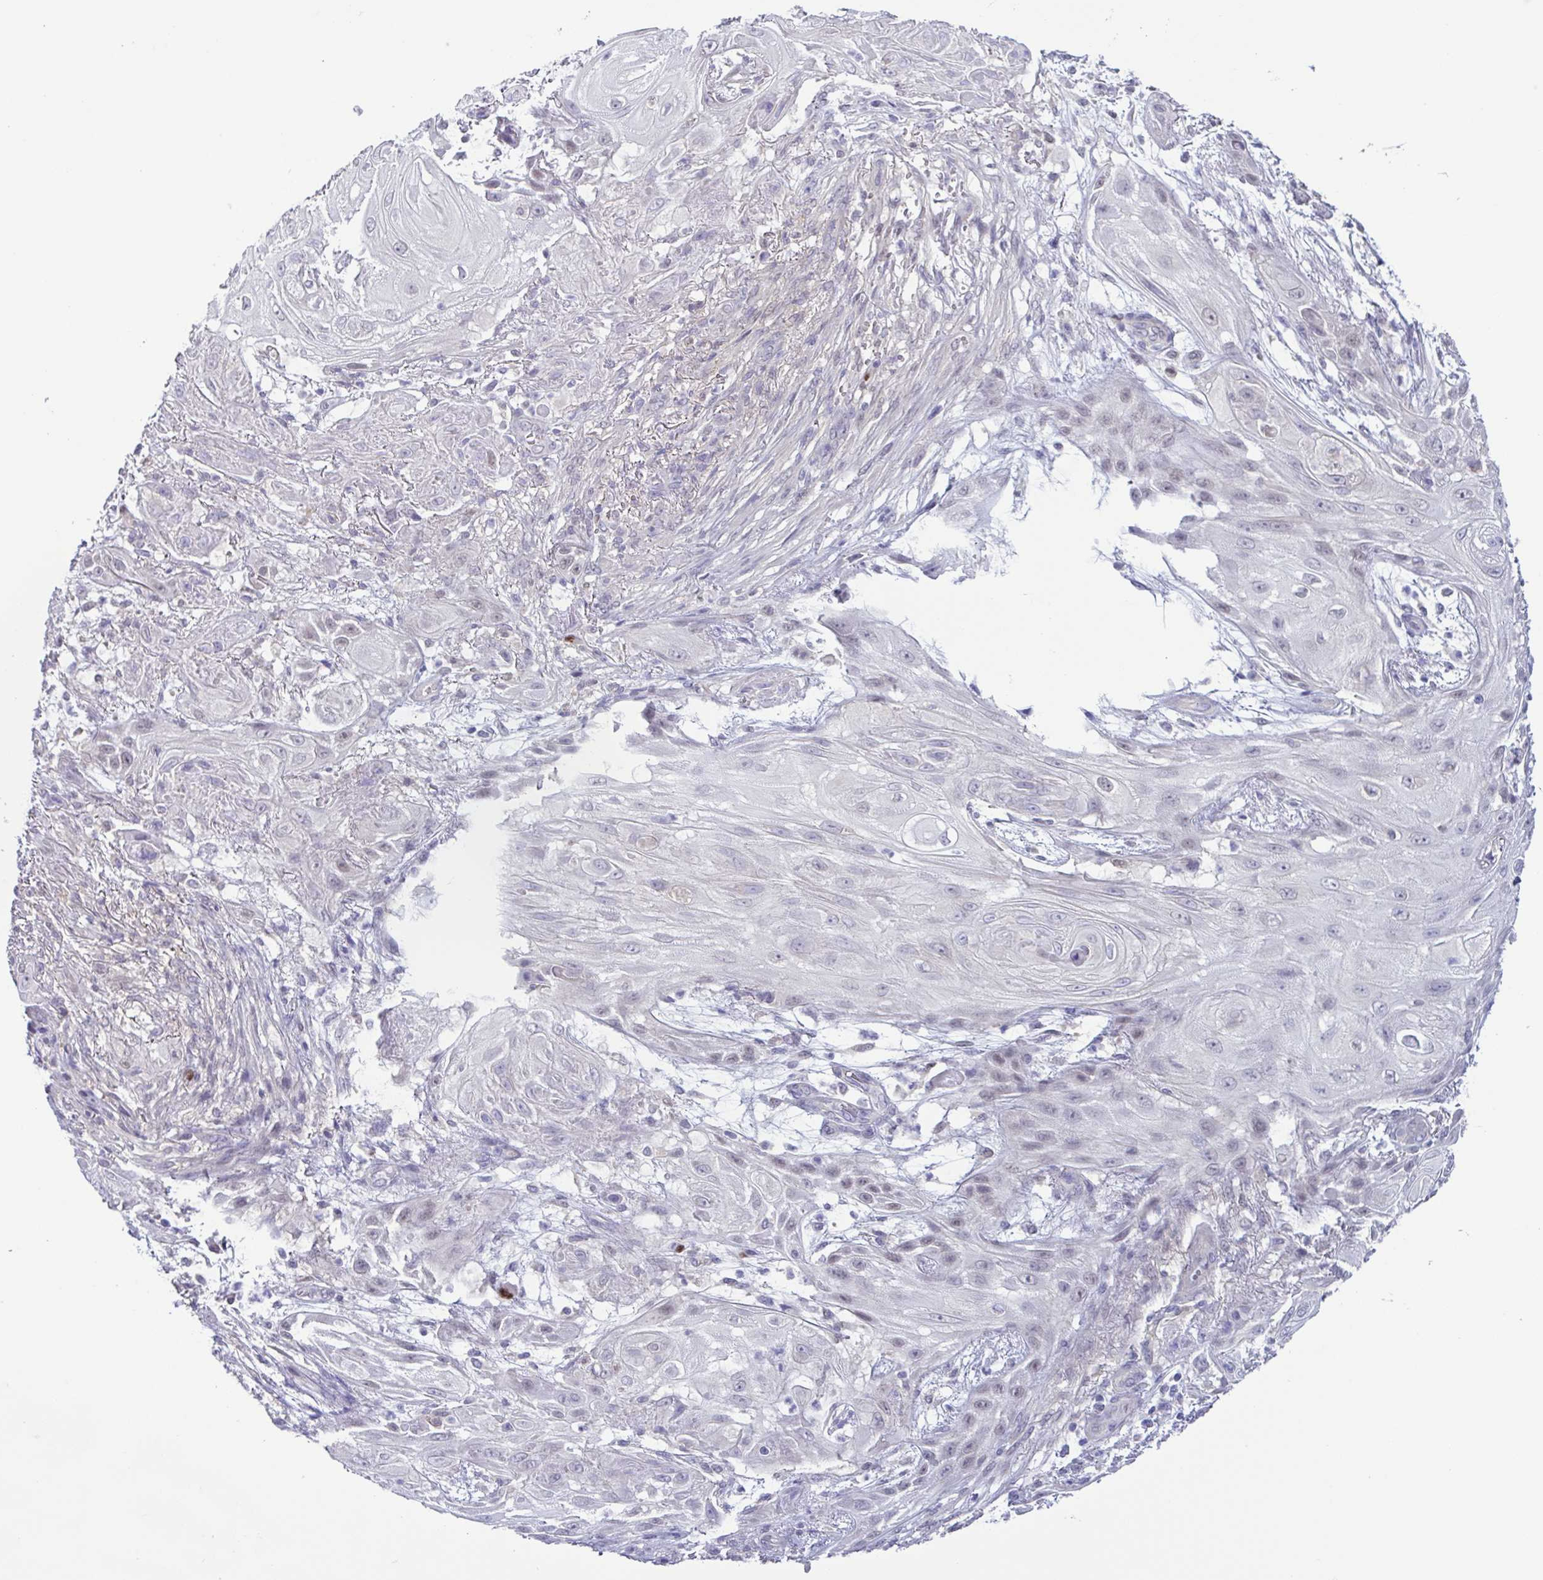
{"staining": {"intensity": "negative", "quantity": "none", "location": "none"}, "tissue": "skin cancer", "cell_type": "Tumor cells", "image_type": "cancer", "snomed": [{"axis": "morphology", "description": "Squamous cell carcinoma, NOS"}, {"axis": "topography", "description": "Skin"}], "caption": "Image shows no significant protein positivity in tumor cells of skin cancer.", "gene": "UBE2Q1", "patient": {"sex": "male", "age": 62}}